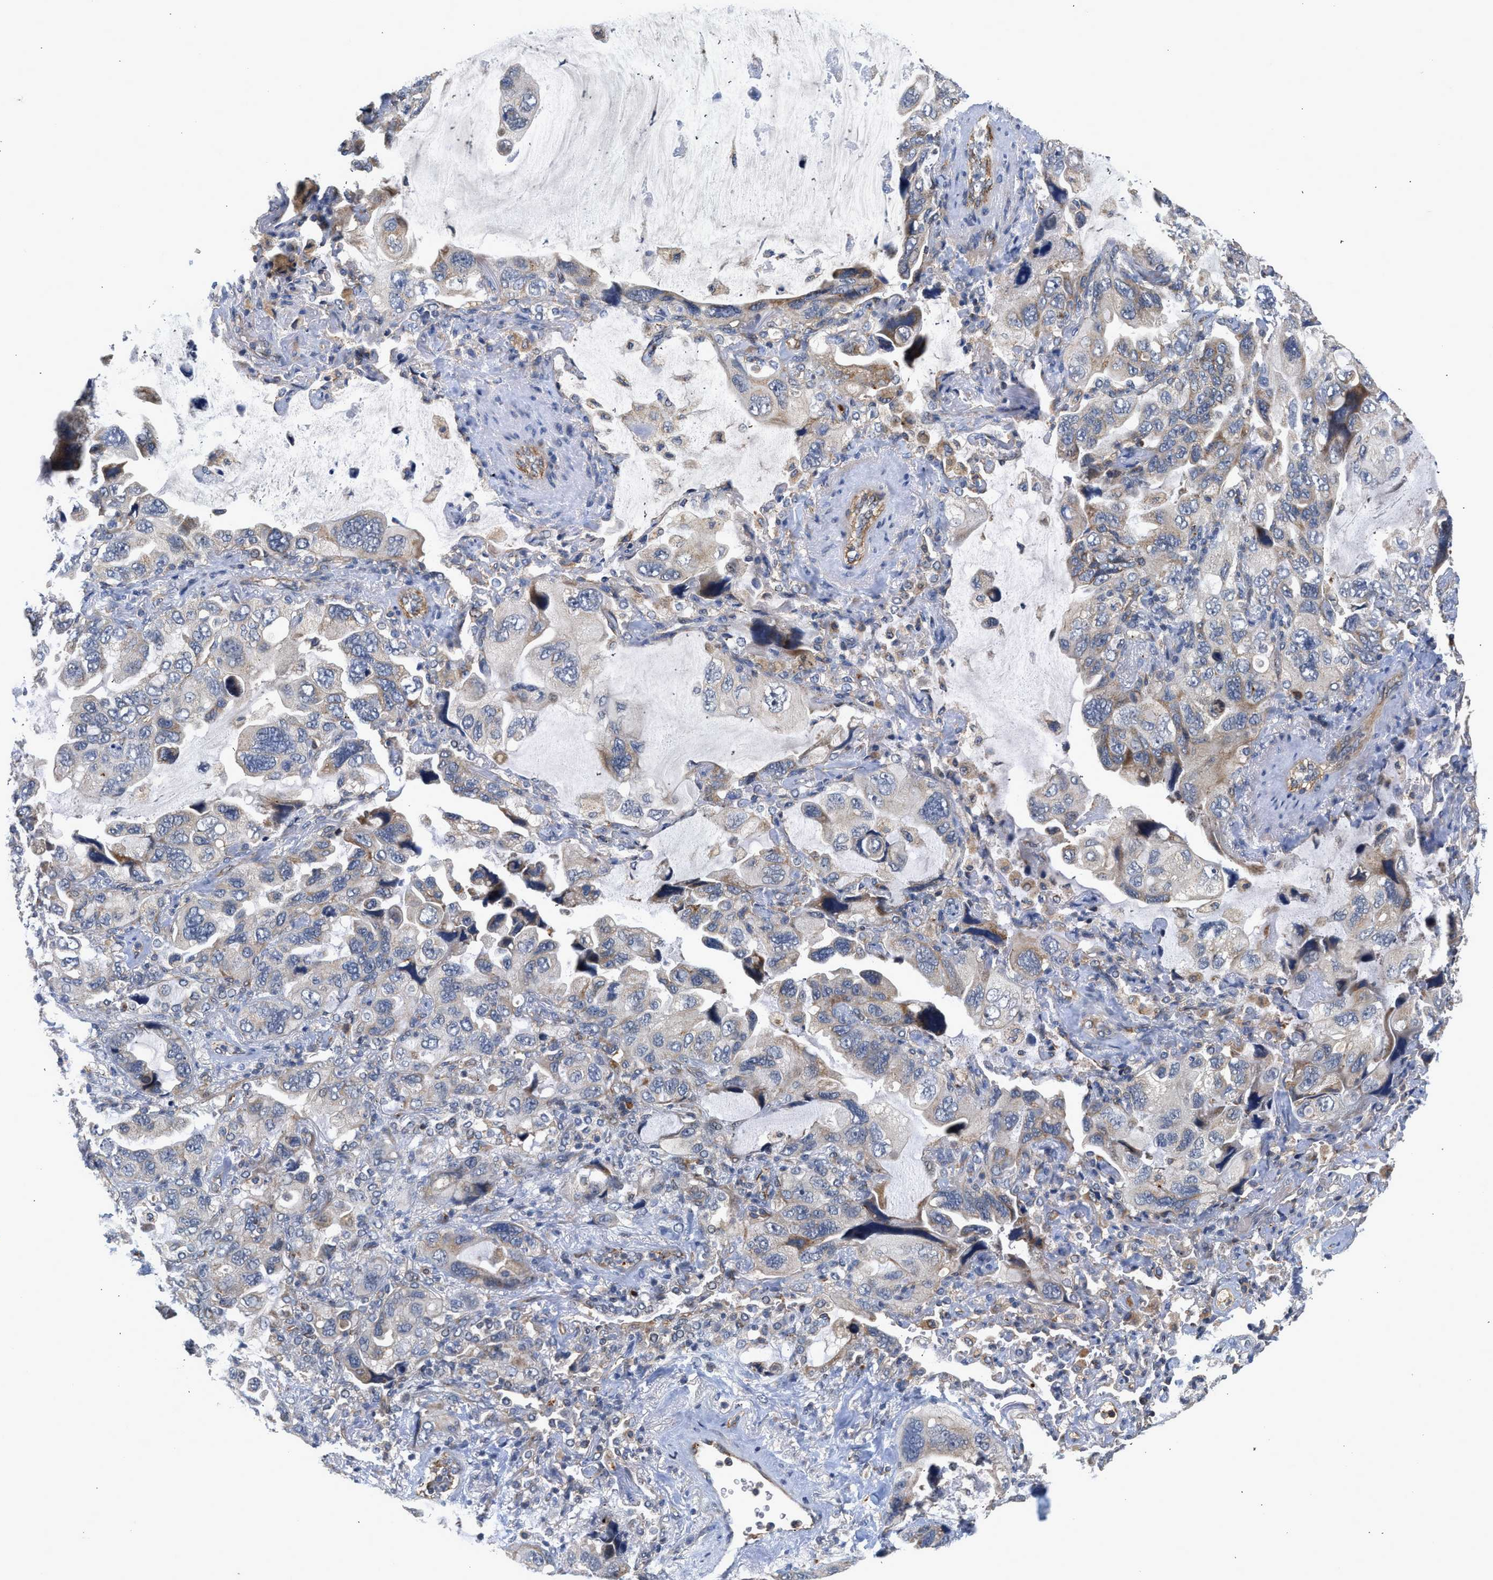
{"staining": {"intensity": "weak", "quantity": "25%-75%", "location": "cytoplasmic/membranous"}, "tissue": "lung cancer", "cell_type": "Tumor cells", "image_type": "cancer", "snomed": [{"axis": "morphology", "description": "Squamous cell carcinoma, NOS"}, {"axis": "topography", "description": "Lung"}], "caption": "Immunohistochemical staining of lung squamous cell carcinoma exhibits low levels of weak cytoplasmic/membranous staining in approximately 25%-75% of tumor cells.", "gene": "PIM1", "patient": {"sex": "female", "age": 73}}